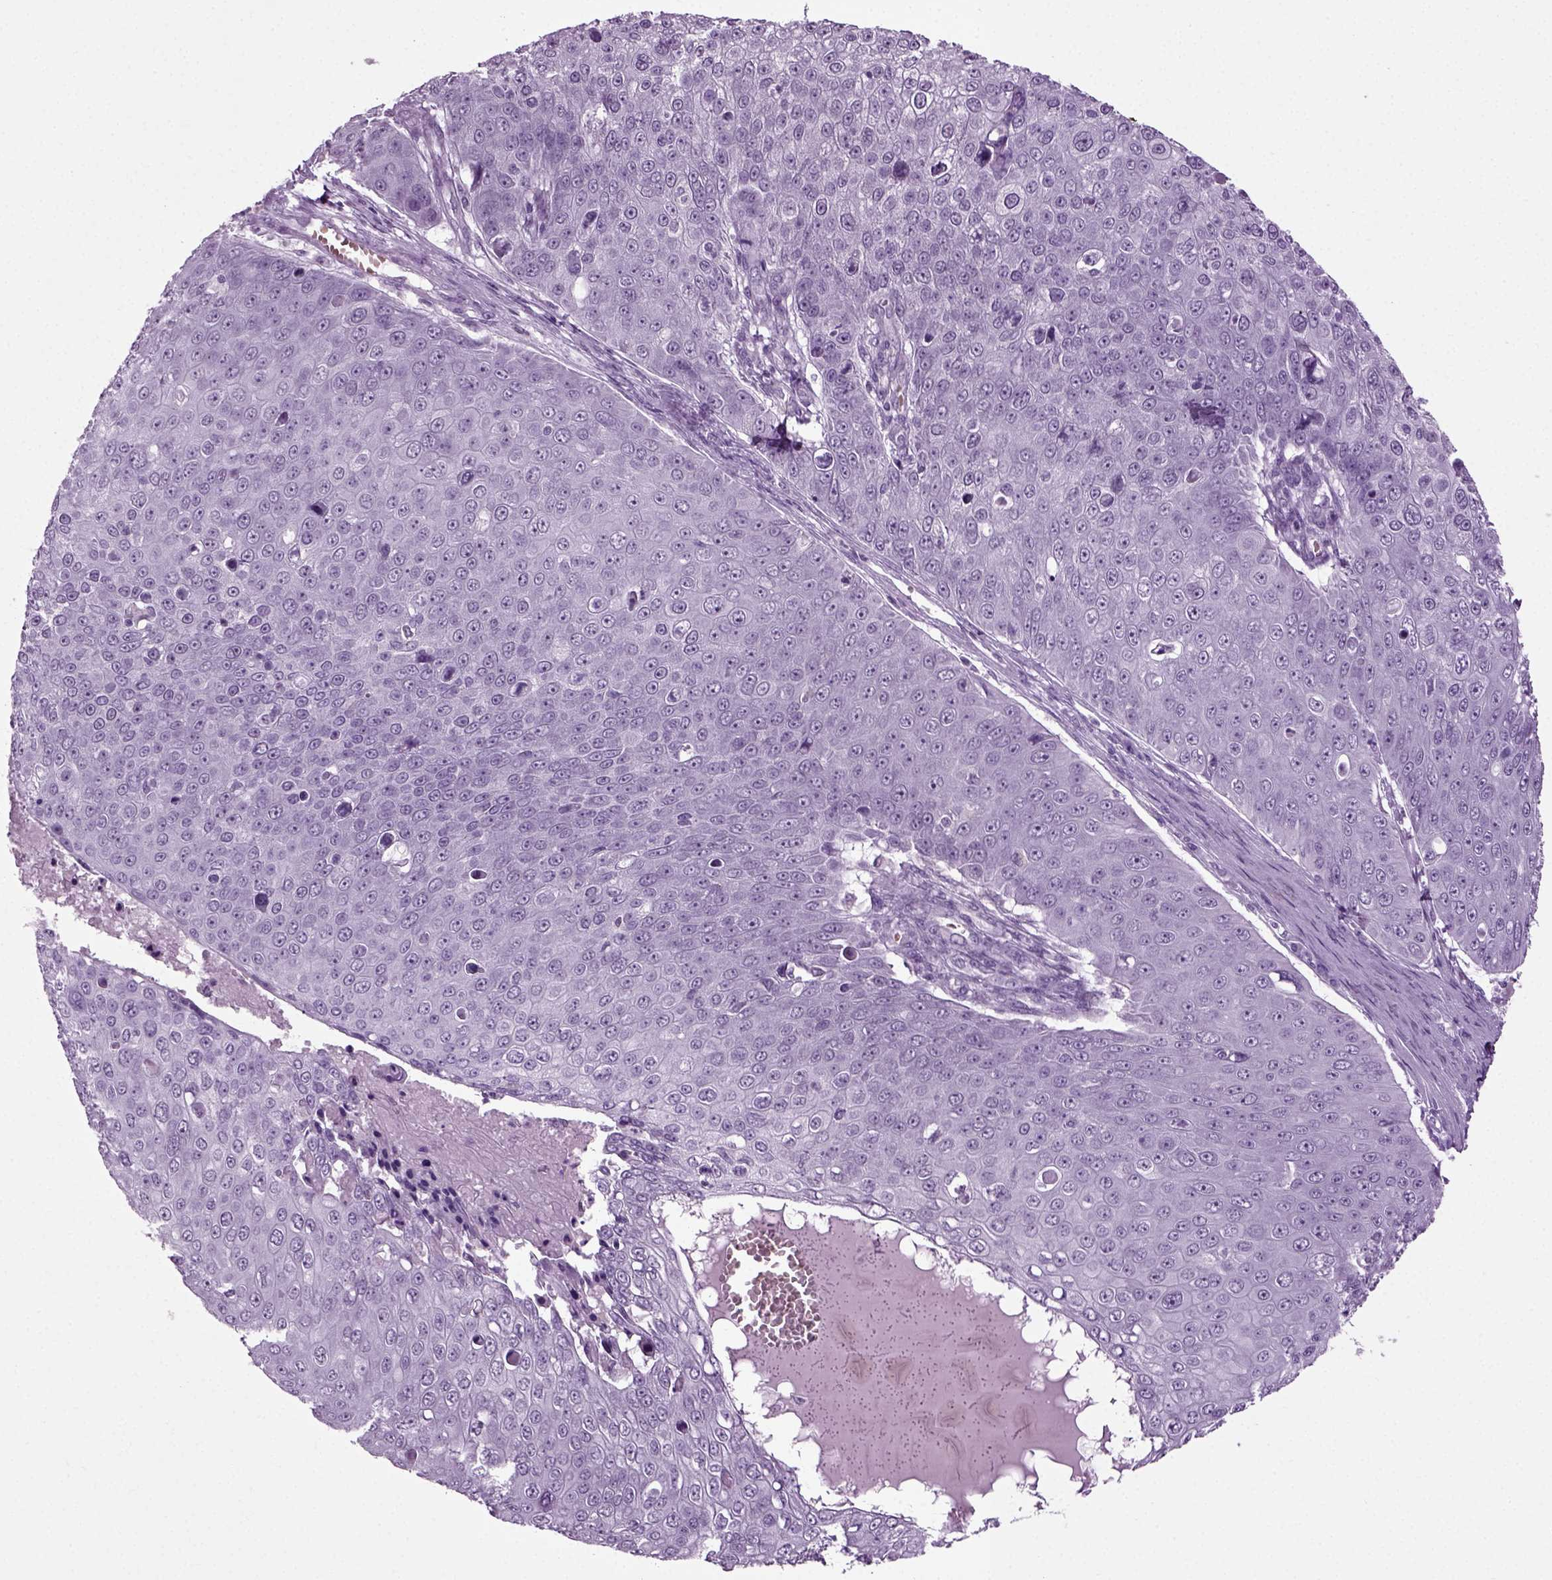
{"staining": {"intensity": "negative", "quantity": "none", "location": "none"}, "tissue": "skin cancer", "cell_type": "Tumor cells", "image_type": "cancer", "snomed": [{"axis": "morphology", "description": "Squamous cell carcinoma, NOS"}, {"axis": "topography", "description": "Skin"}], "caption": "Immunohistochemistry histopathology image of neoplastic tissue: human squamous cell carcinoma (skin) stained with DAB (3,3'-diaminobenzidine) demonstrates no significant protein positivity in tumor cells.", "gene": "ZC2HC1C", "patient": {"sex": "male", "age": 71}}